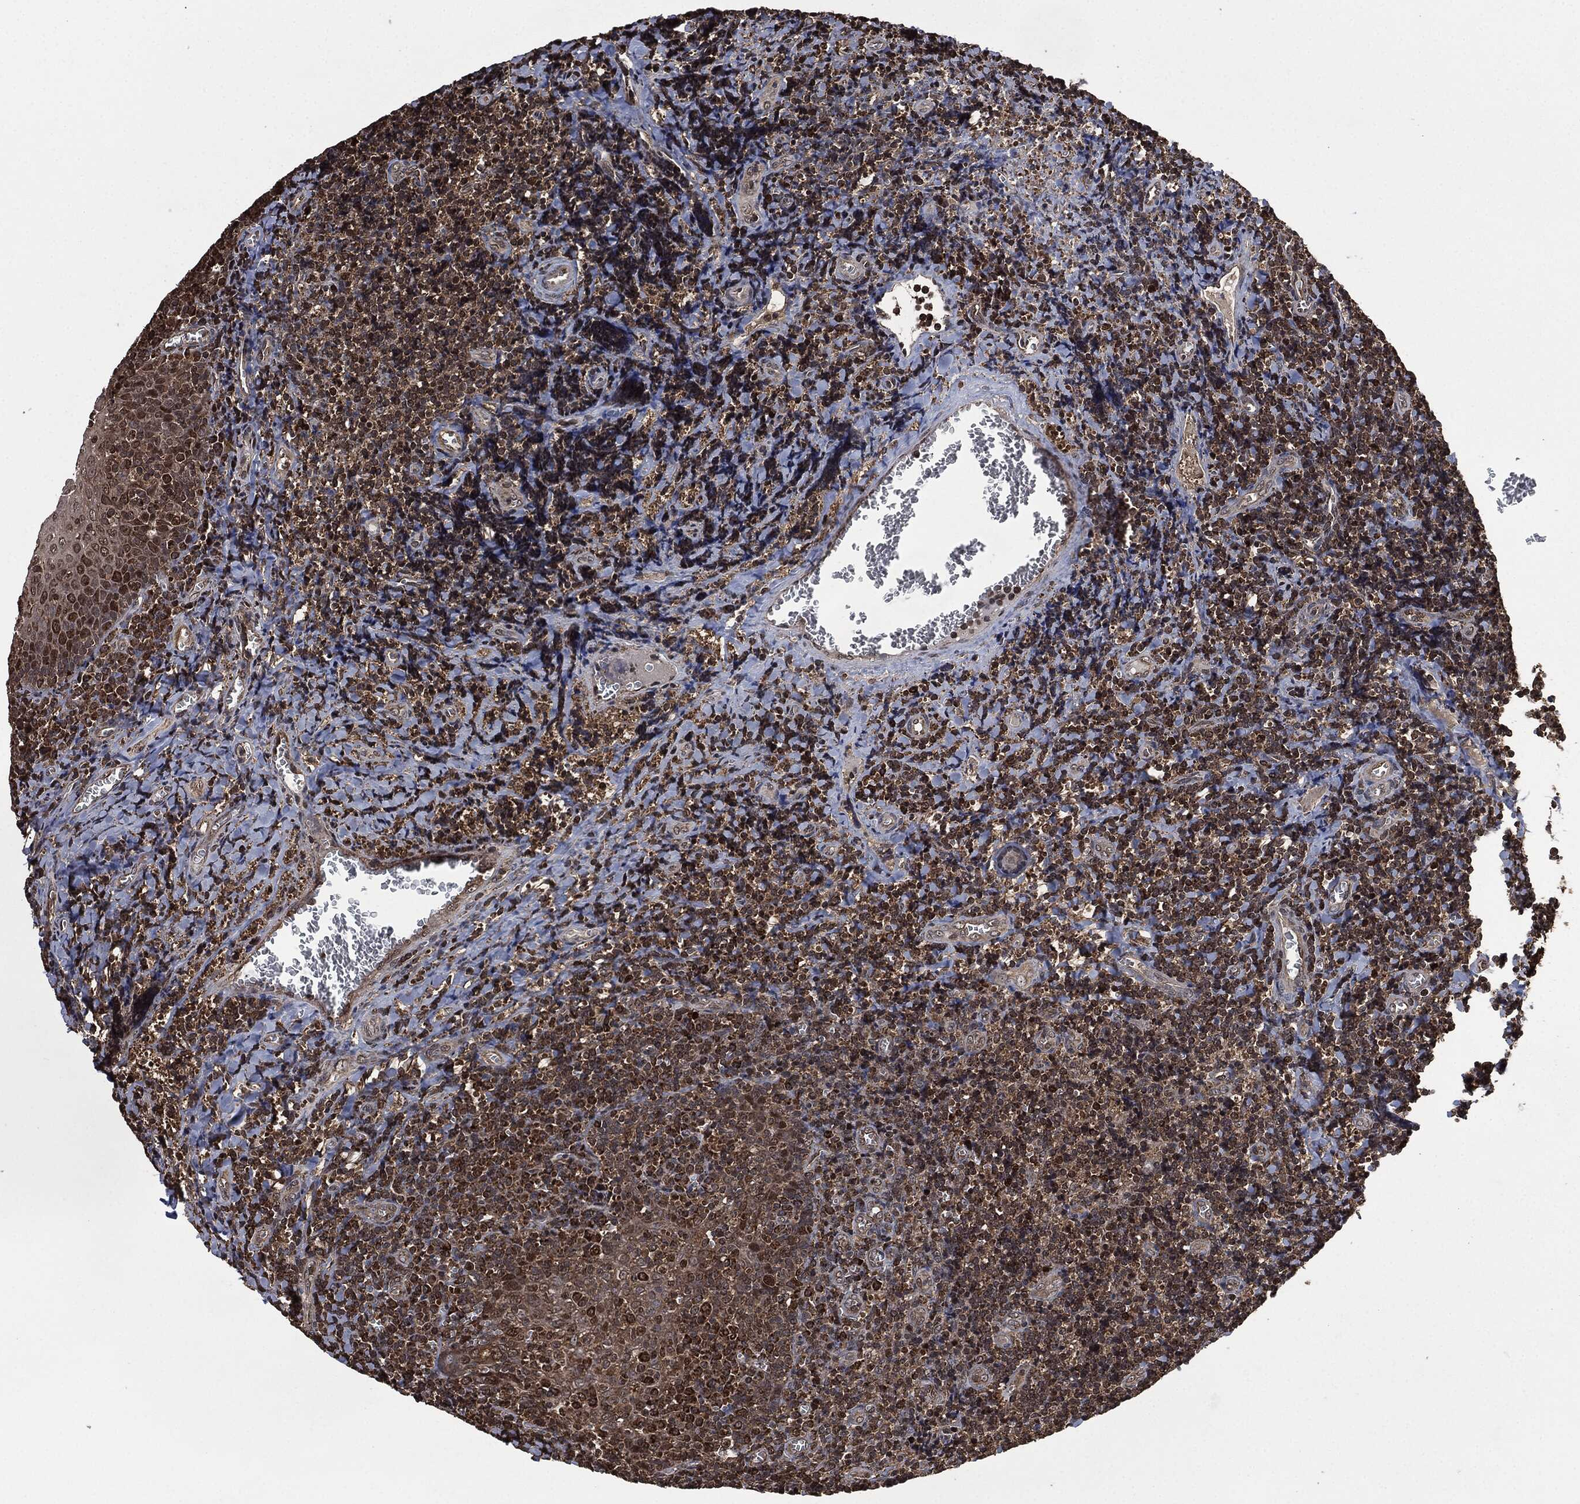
{"staining": {"intensity": "strong", "quantity": ">75%", "location": "cytoplasmic/membranous"}, "tissue": "tonsil", "cell_type": "Germinal center cells", "image_type": "normal", "snomed": [{"axis": "morphology", "description": "Normal tissue, NOS"}, {"axis": "morphology", "description": "Inflammation, NOS"}, {"axis": "topography", "description": "Tonsil"}], "caption": "Strong cytoplasmic/membranous protein expression is seen in approximately >75% of germinal center cells in tonsil. (Stains: DAB (3,3'-diaminobenzidine) in brown, nuclei in blue, Microscopy: brightfield microscopy at high magnification).", "gene": "LIG3", "patient": {"sex": "female", "age": 31}}